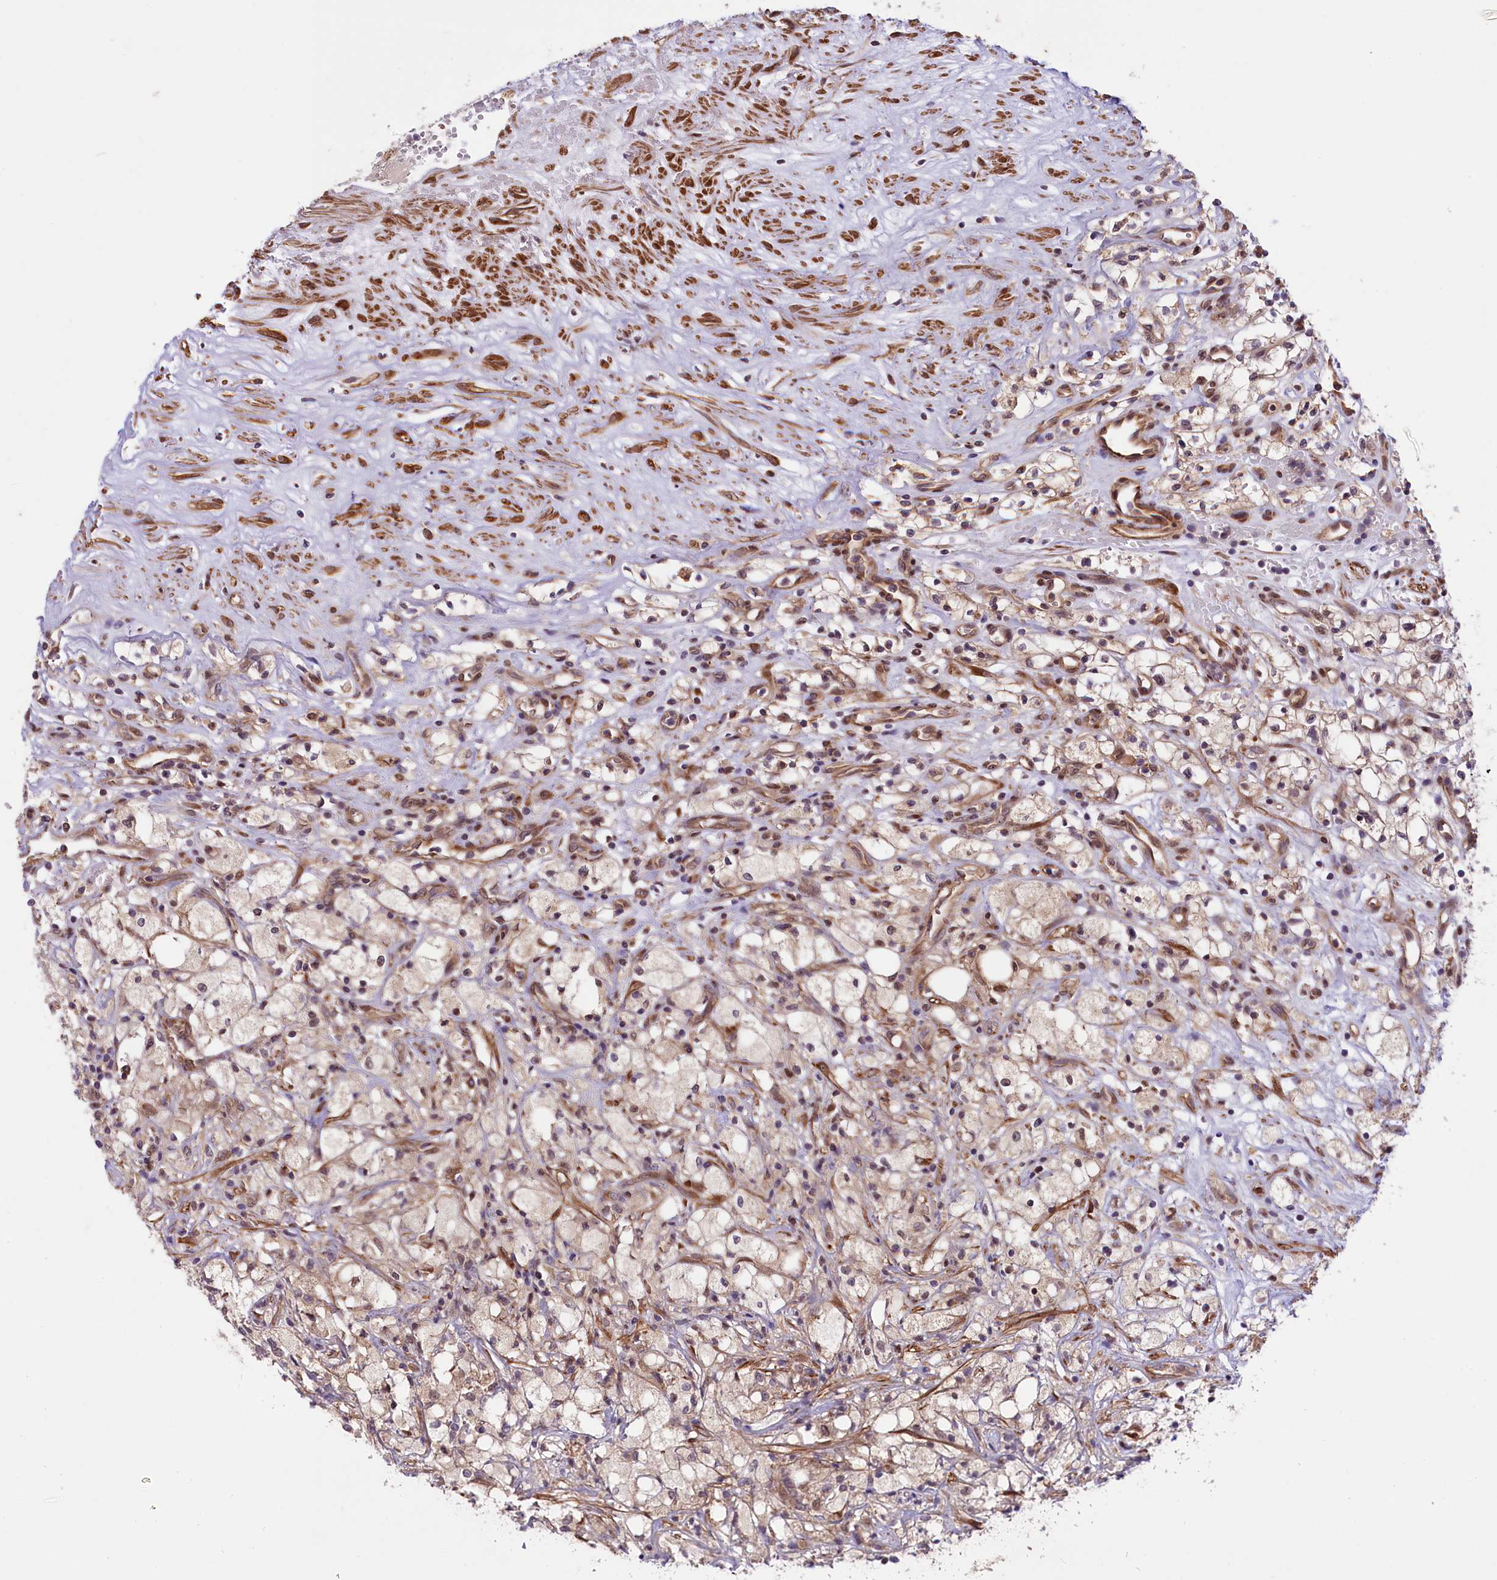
{"staining": {"intensity": "weak", "quantity": ">75%", "location": "cytoplasmic/membranous"}, "tissue": "renal cancer", "cell_type": "Tumor cells", "image_type": "cancer", "snomed": [{"axis": "morphology", "description": "Adenocarcinoma, NOS"}, {"axis": "topography", "description": "Kidney"}], "caption": "Immunohistochemistry (DAB (3,3'-diaminobenzidine)) staining of renal adenocarcinoma reveals weak cytoplasmic/membranous protein staining in about >75% of tumor cells.", "gene": "HDAC5", "patient": {"sex": "male", "age": 59}}